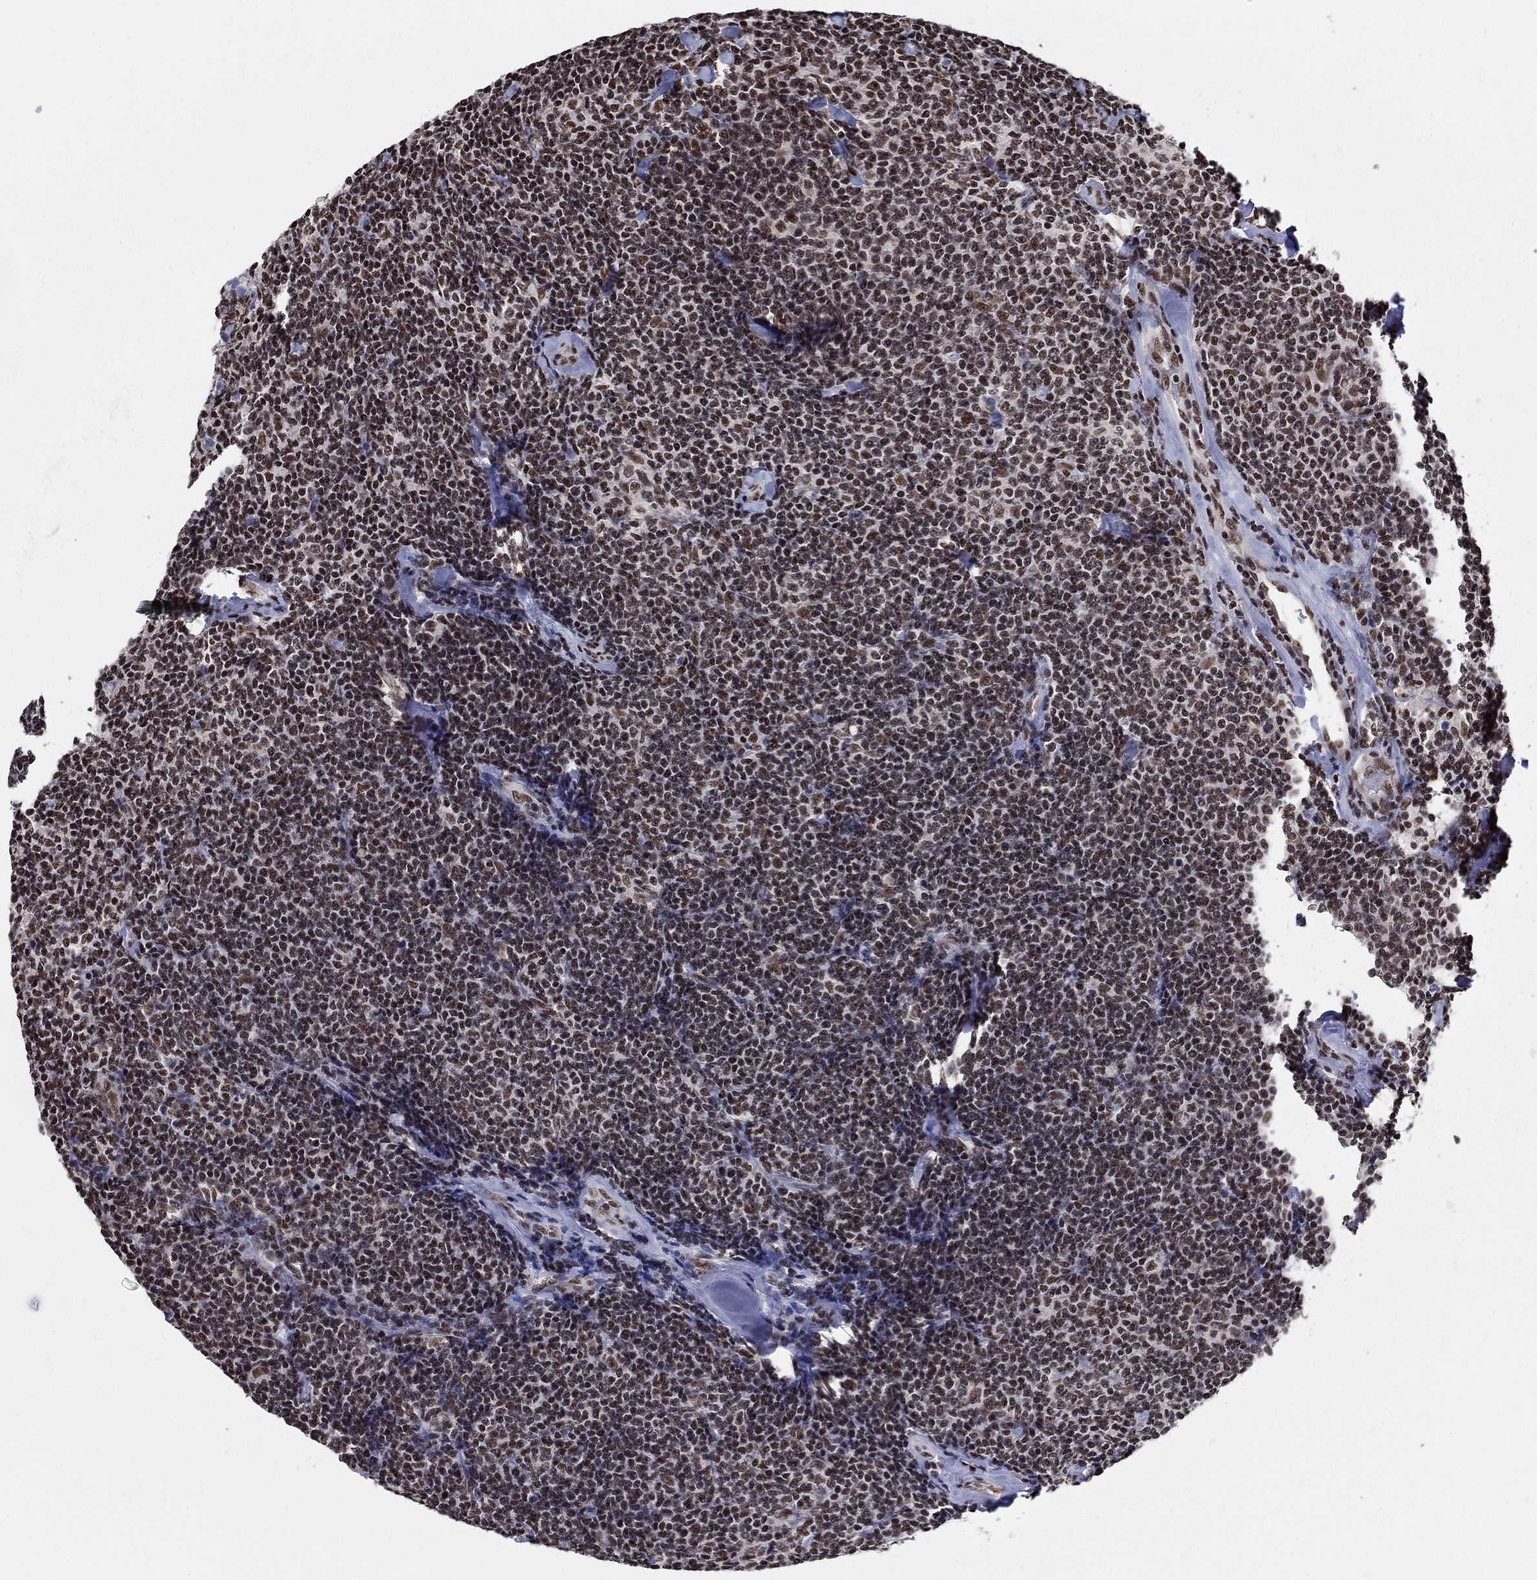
{"staining": {"intensity": "moderate", "quantity": "25%-75%", "location": "nuclear"}, "tissue": "lymphoma", "cell_type": "Tumor cells", "image_type": "cancer", "snomed": [{"axis": "morphology", "description": "Malignant lymphoma, non-Hodgkin's type, Low grade"}, {"axis": "topography", "description": "Lymph node"}], "caption": "Moderate nuclear staining for a protein is seen in approximately 25%-75% of tumor cells of low-grade malignant lymphoma, non-Hodgkin's type using immunohistochemistry.", "gene": "FBXO16", "patient": {"sex": "female", "age": 56}}